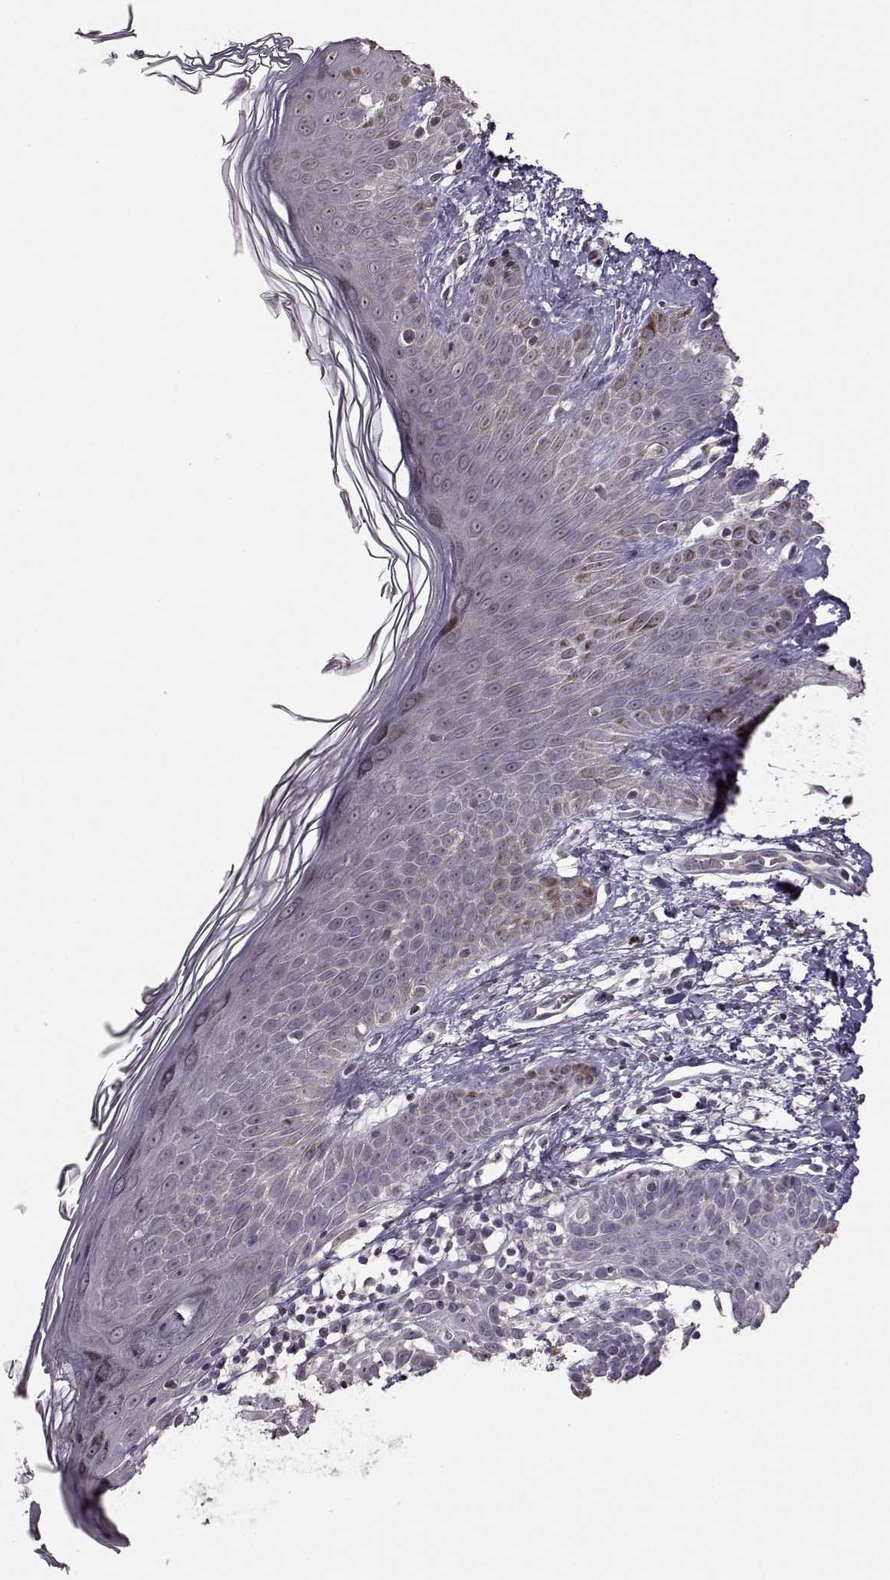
{"staining": {"intensity": "negative", "quantity": "none", "location": "none"}, "tissue": "skin cancer", "cell_type": "Tumor cells", "image_type": "cancer", "snomed": [{"axis": "morphology", "description": "Basal cell carcinoma"}, {"axis": "topography", "description": "Skin"}], "caption": "A high-resolution micrograph shows immunohistochemistry staining of skin basal cell carcinoma, which exhibits no significant positivity in tumor cells.", "gene": "FSHB", "patient": {"sex": "male", "age": 85}}